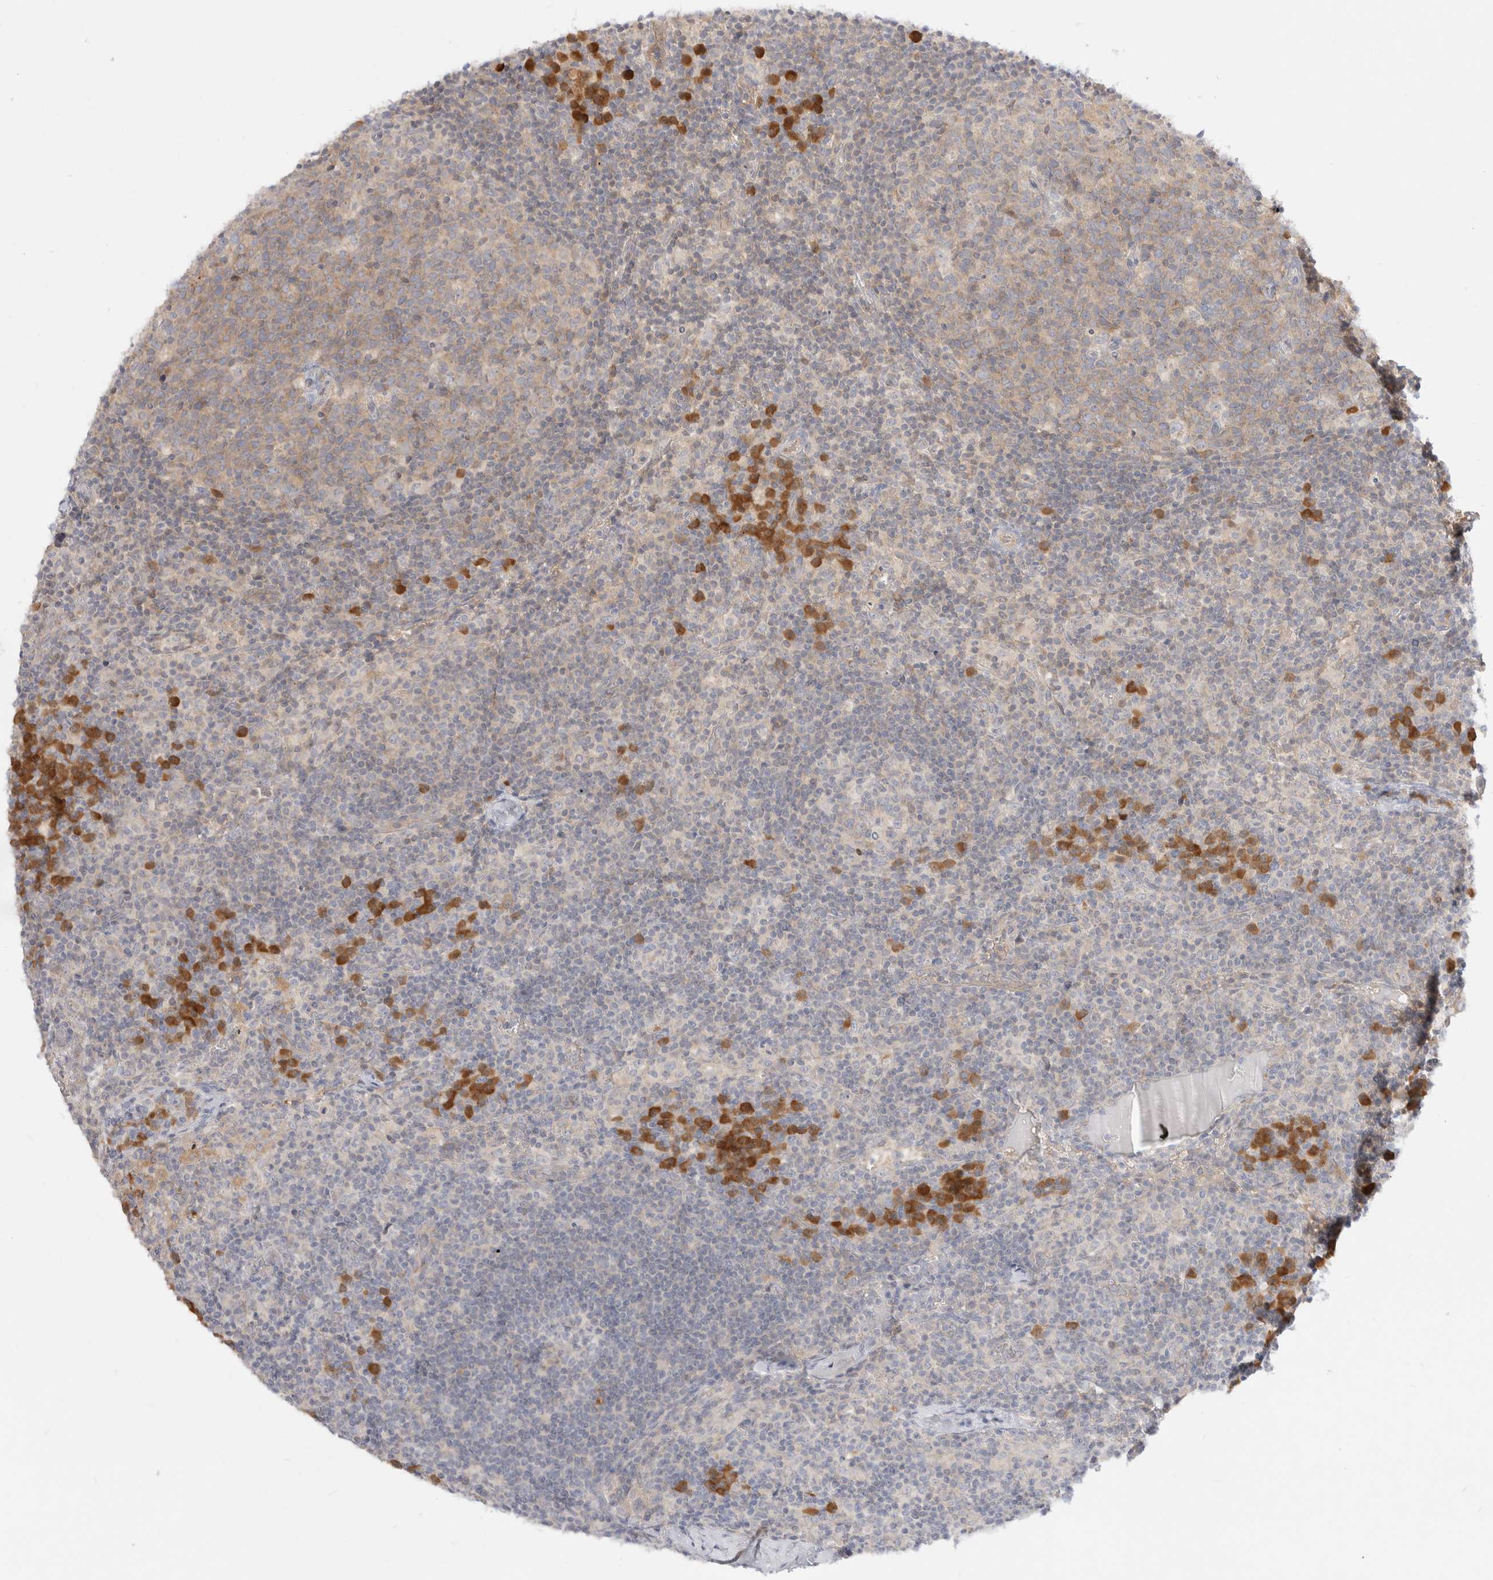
{"staining": {"intensity": "weak", "quantity": "25%-75%", "location": "cytoplasmic/membranous"}, "tissue": "lymph node", "cell_type": "Germinal center cells", "image_type": "normal", "snomed": [{"axis": "morphology", "description": "Normal tissue, NOS"}, {"axis": "morphology", "description": "Inflammation, NOS"}, {"axis": "topography", "description": "Lymph node"}], "caption": "Lymph node stained with IHC demonstrates weak cytoplasmic/membranous expression in about 25%-75% of germinal center cells.", "gene": "EFCAB13", "patient": {"sex": "male", "age": 55}}